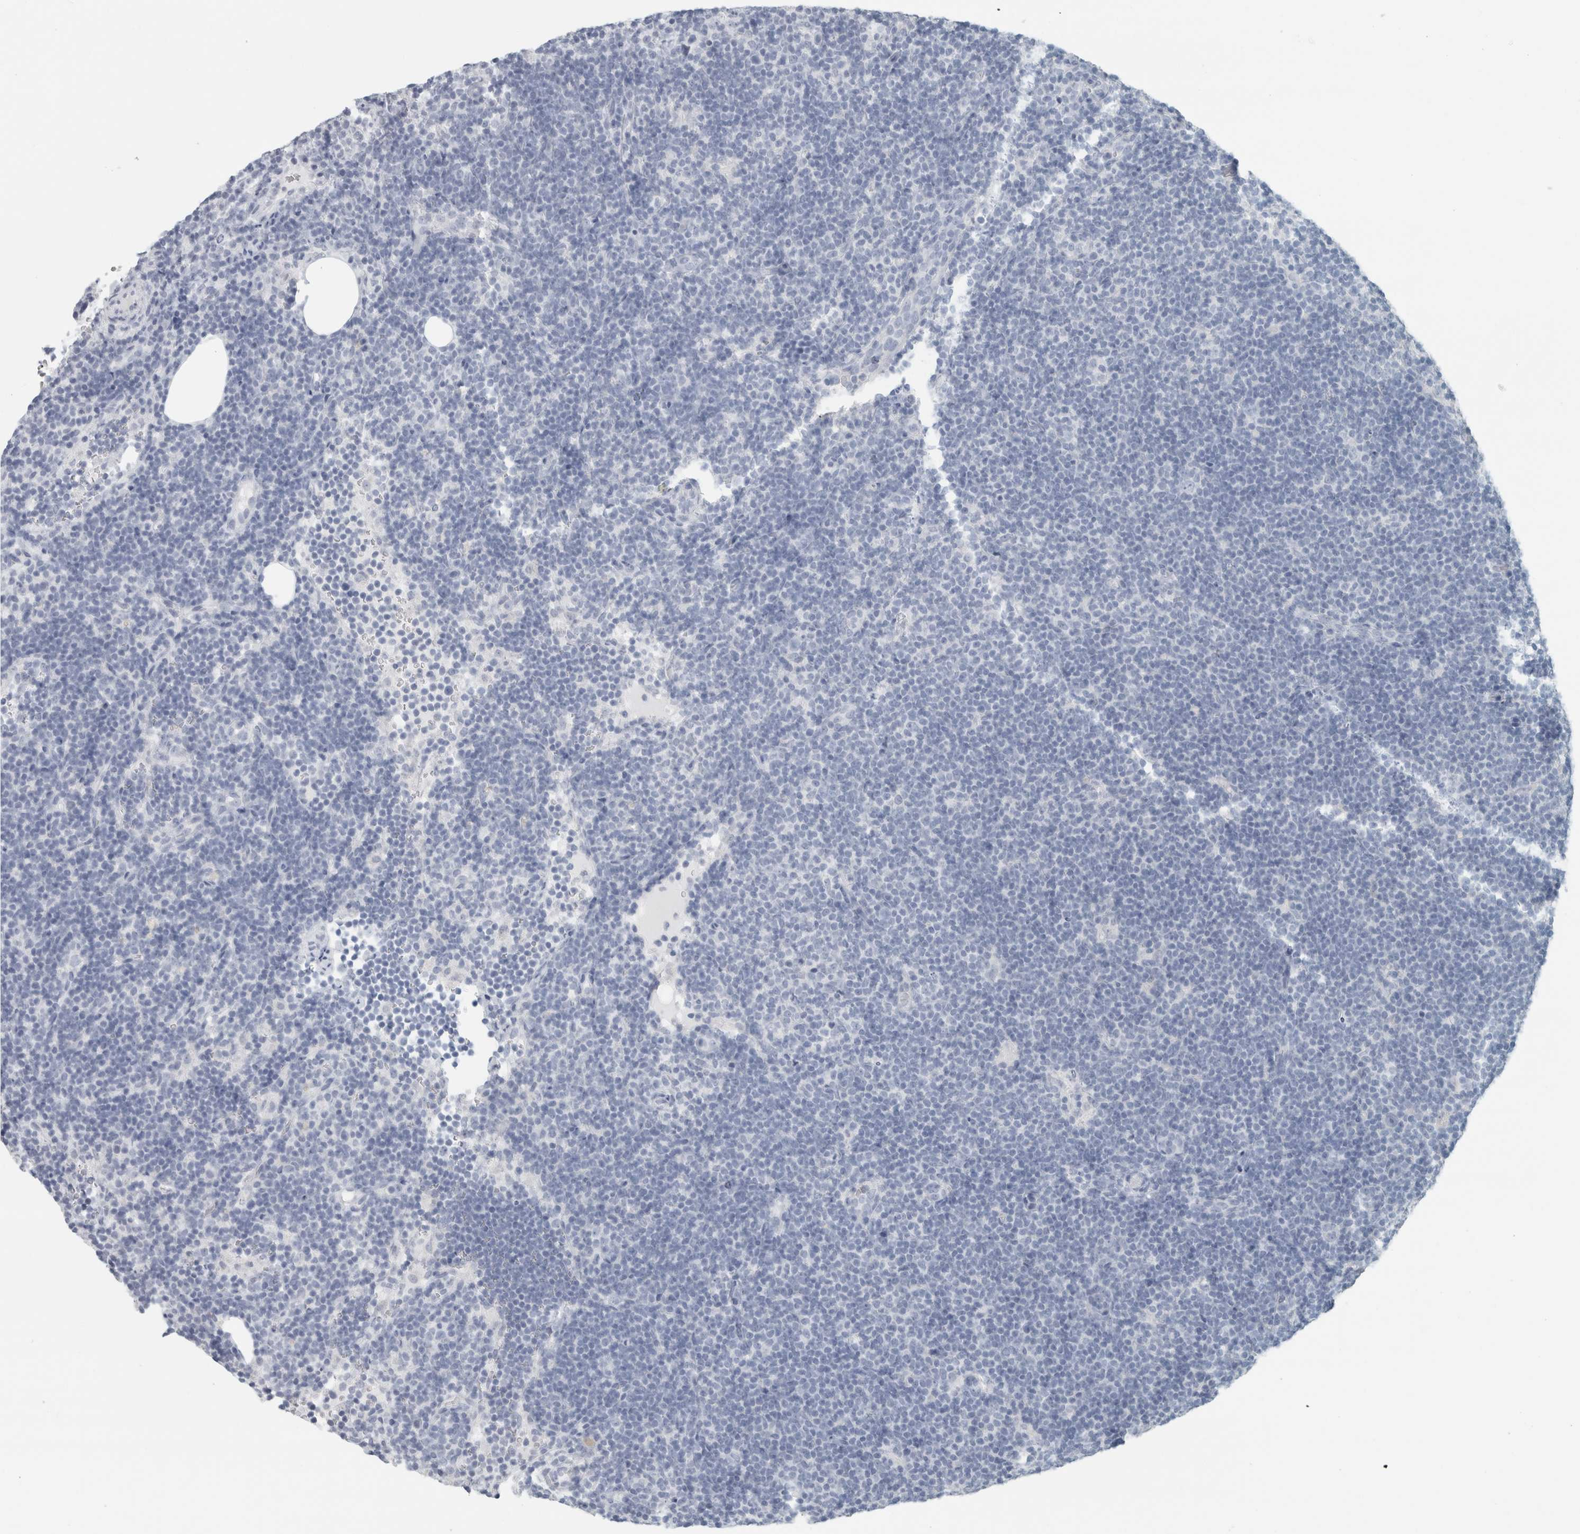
{"staining": {"intensity": "negative", "quantity": "none", "location": "none"}, "tissue": "lymphoma", "cell_type": "Tumor cells", "image_type": "cancer", "snomed": [{"axis": "morphology", "description": "Hodgkin's disease, NOS"}, {"axis": "topography", "description": "Lymph node"}], "caption": "High power microscopy micrograph of an IHC micrograph of lymphoma, revealing no significant expression in tumor cells. (DAB immunohistochemistry visualized using brightfield microscopy, high magnification).", "gene": "SLC28A3", "patient": {"sex": "female", "age": 57}}